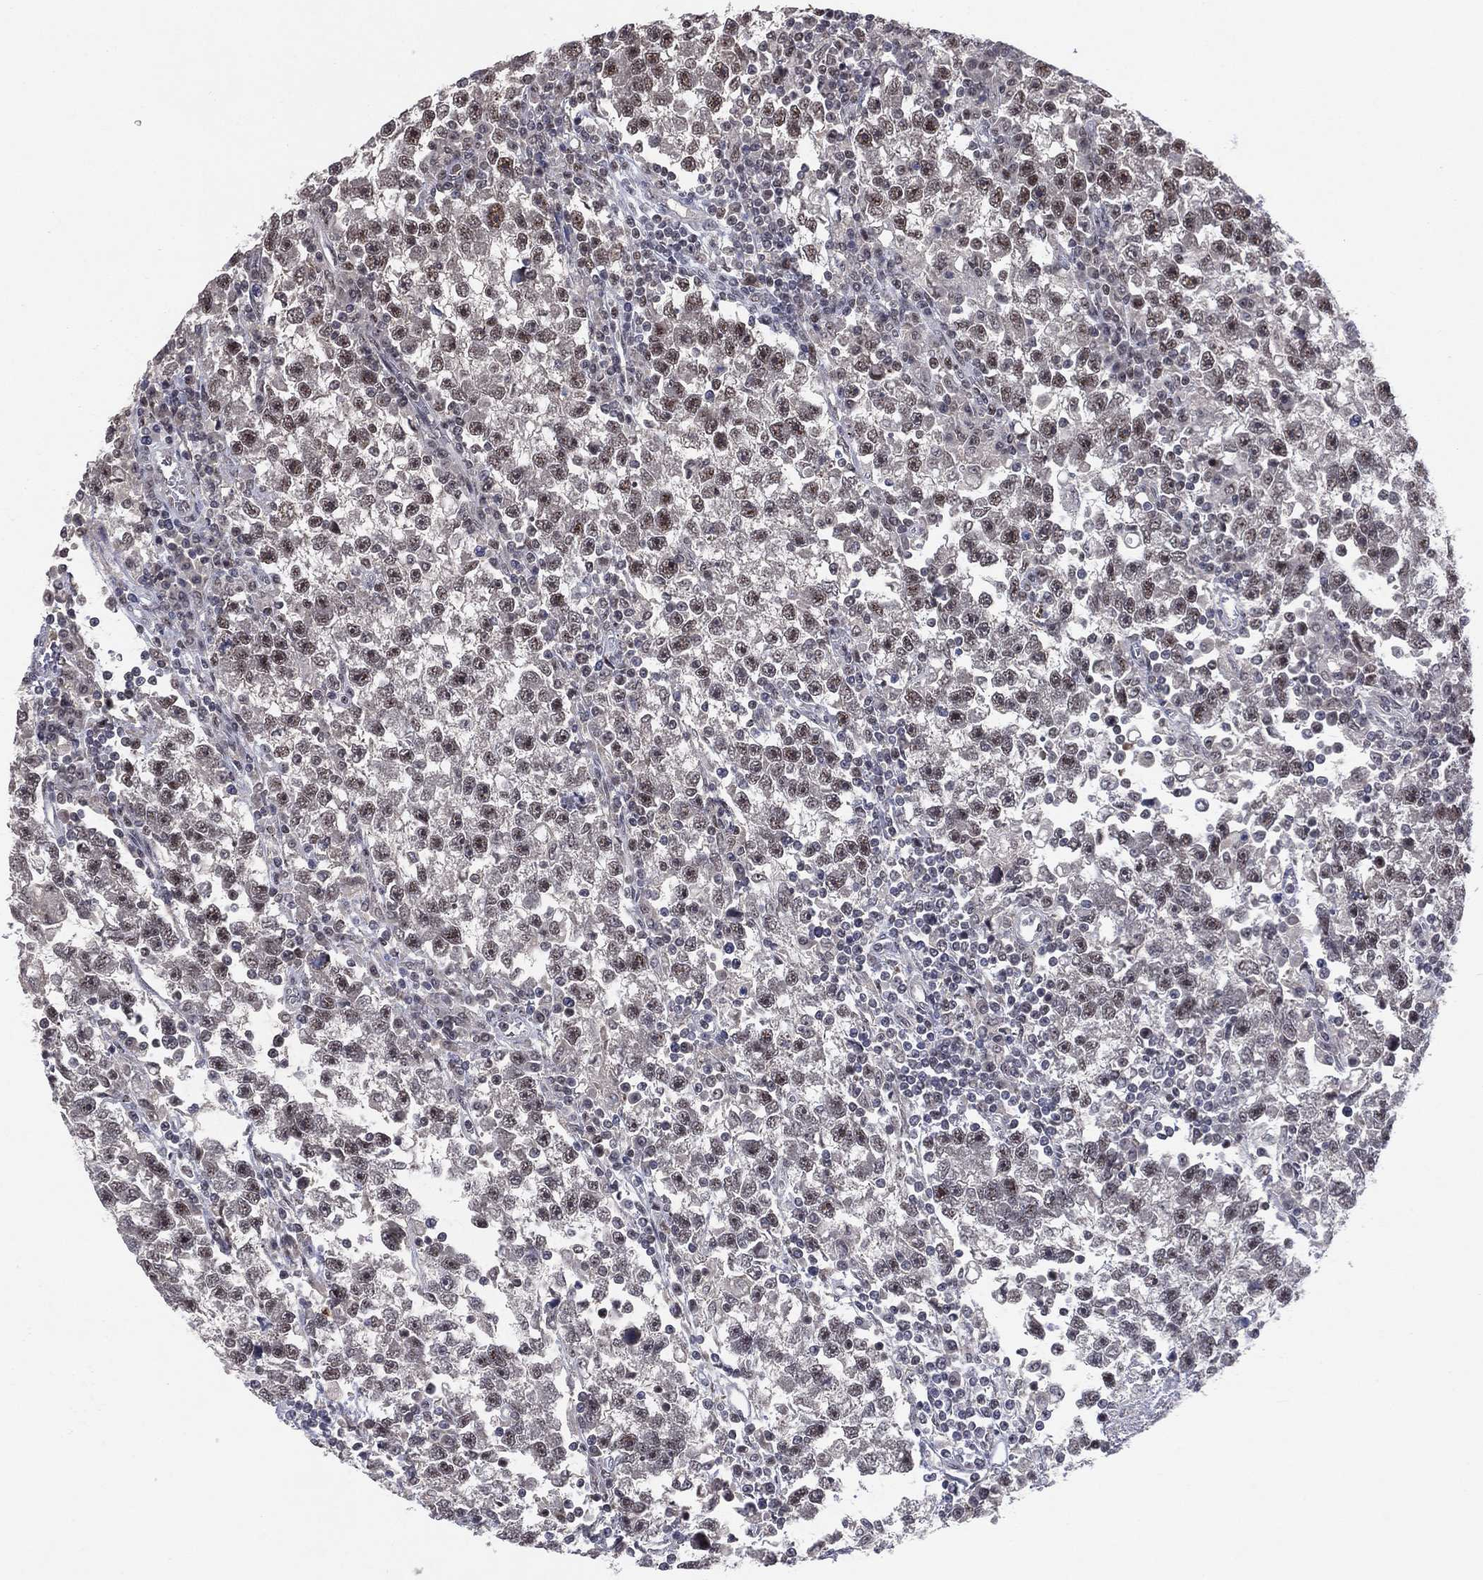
{"staining": {"intensity": "moderate", "quantity": "25%-75%", "location": "nuclear"}, "tissue": "testis cancer", "cell_type": "Tumor cells", "image_type": "cancer", "snomed": [{"axis": "morphology", "description": "Seminoma, NOS"}, {"axis": "topography", "description": "Testis"}], "caption": "This is a histology image of immunohistochemistry staining of seminoma (testis), which shows moderate staining in the nuclear of tumor cells.", "gene": "DGCR8", "patient": {"sex": "male", "age": 47}}